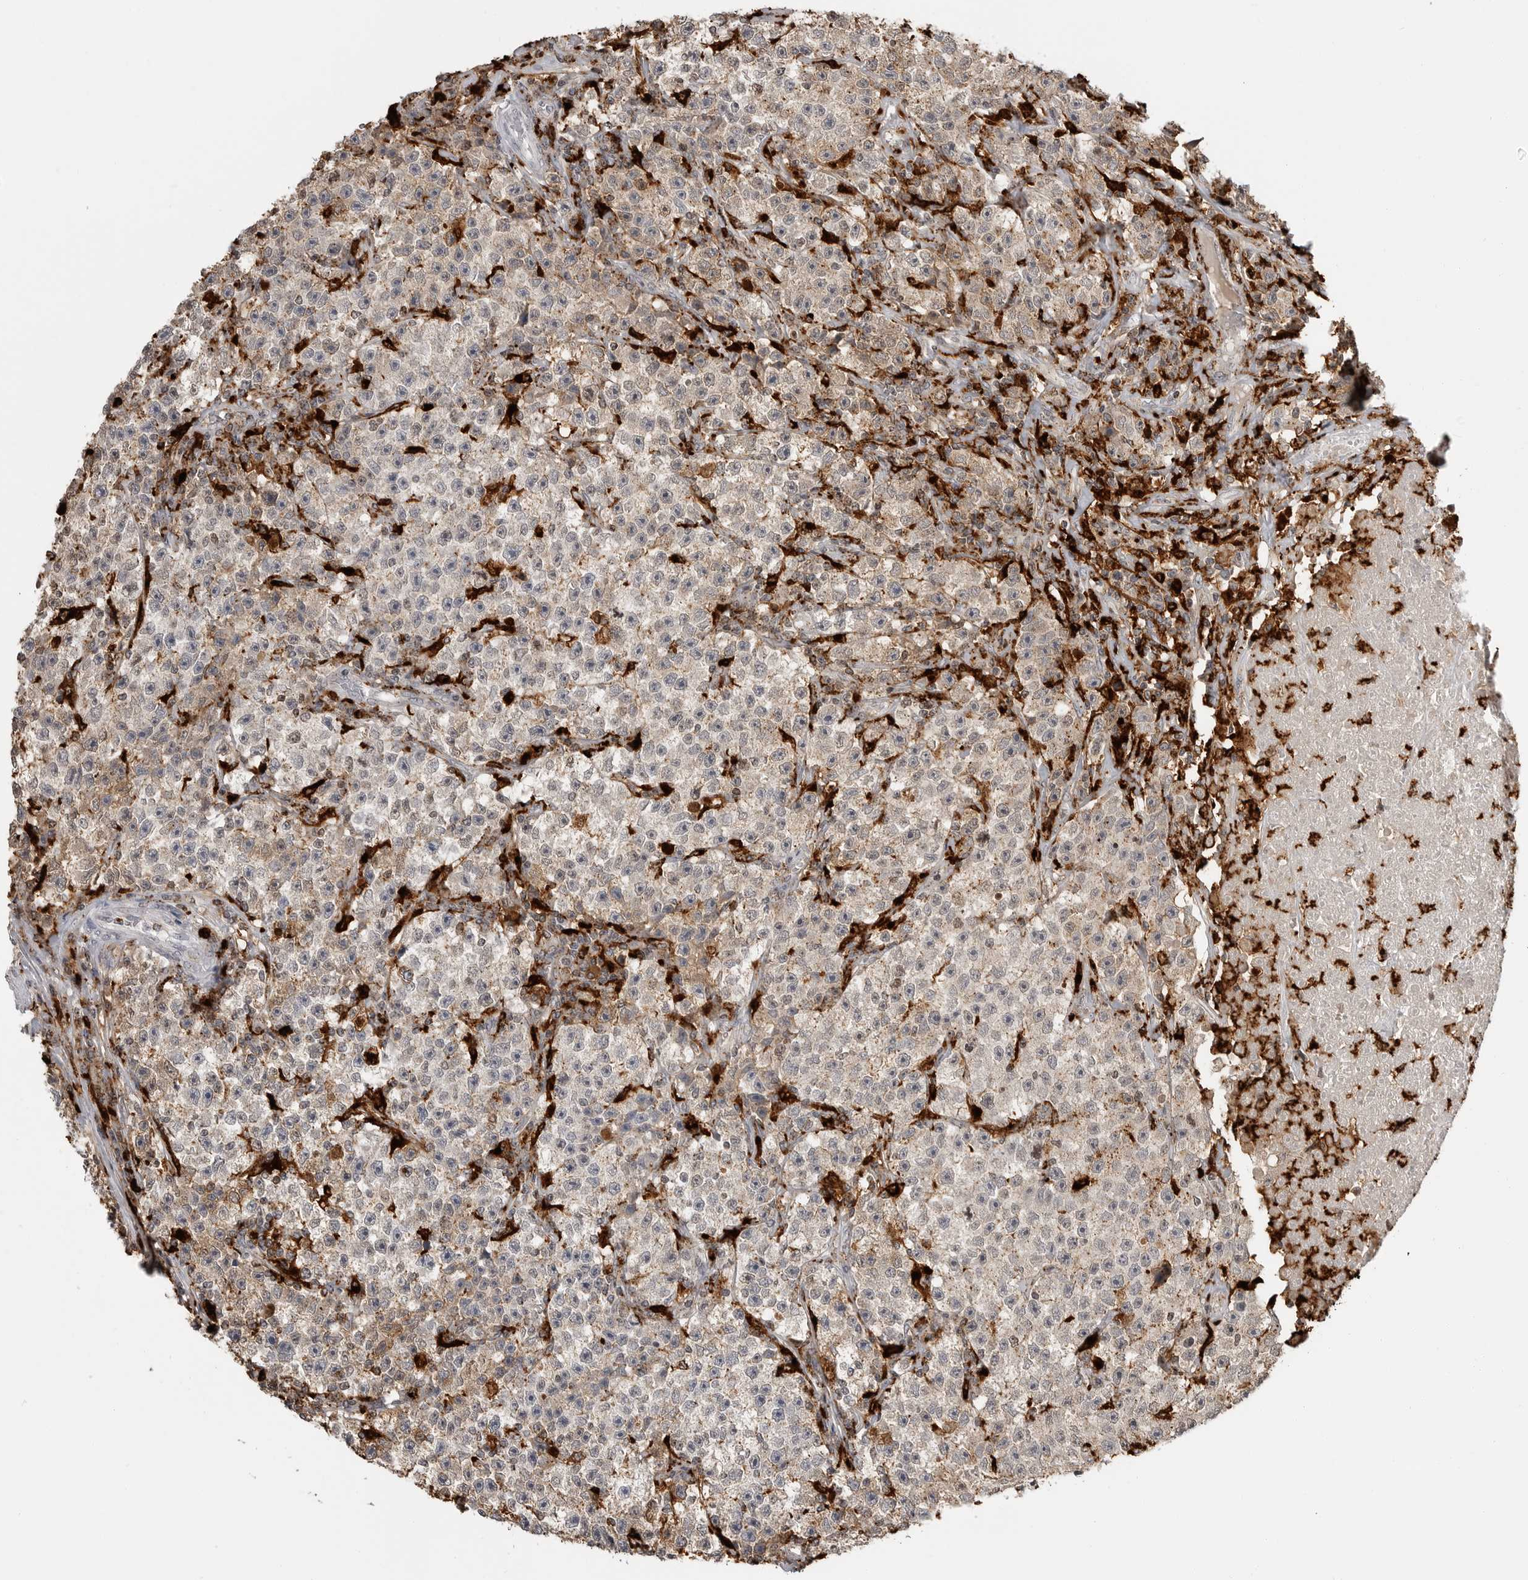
{"staining": {"intensity": "weak", "quantity": "25%-75%", "location": "cytoplasmic/membranous"}, "tissue": "testis cancer", "cell_type": "Tumor cells", "image_type": "cancer", "snomed": [{"axis": "morphology", "description": "Seminoma, NOS"}, {"axis": "topography", "description": "Testis"}], "caption": "Tumor cells exhibit weak cytoplasmic/membranous positivity in approximately 25%-75% of cells in testis cancer (seminoma).", "gene": "IFI30", "patient": {"sex": "male", "age": 22}}